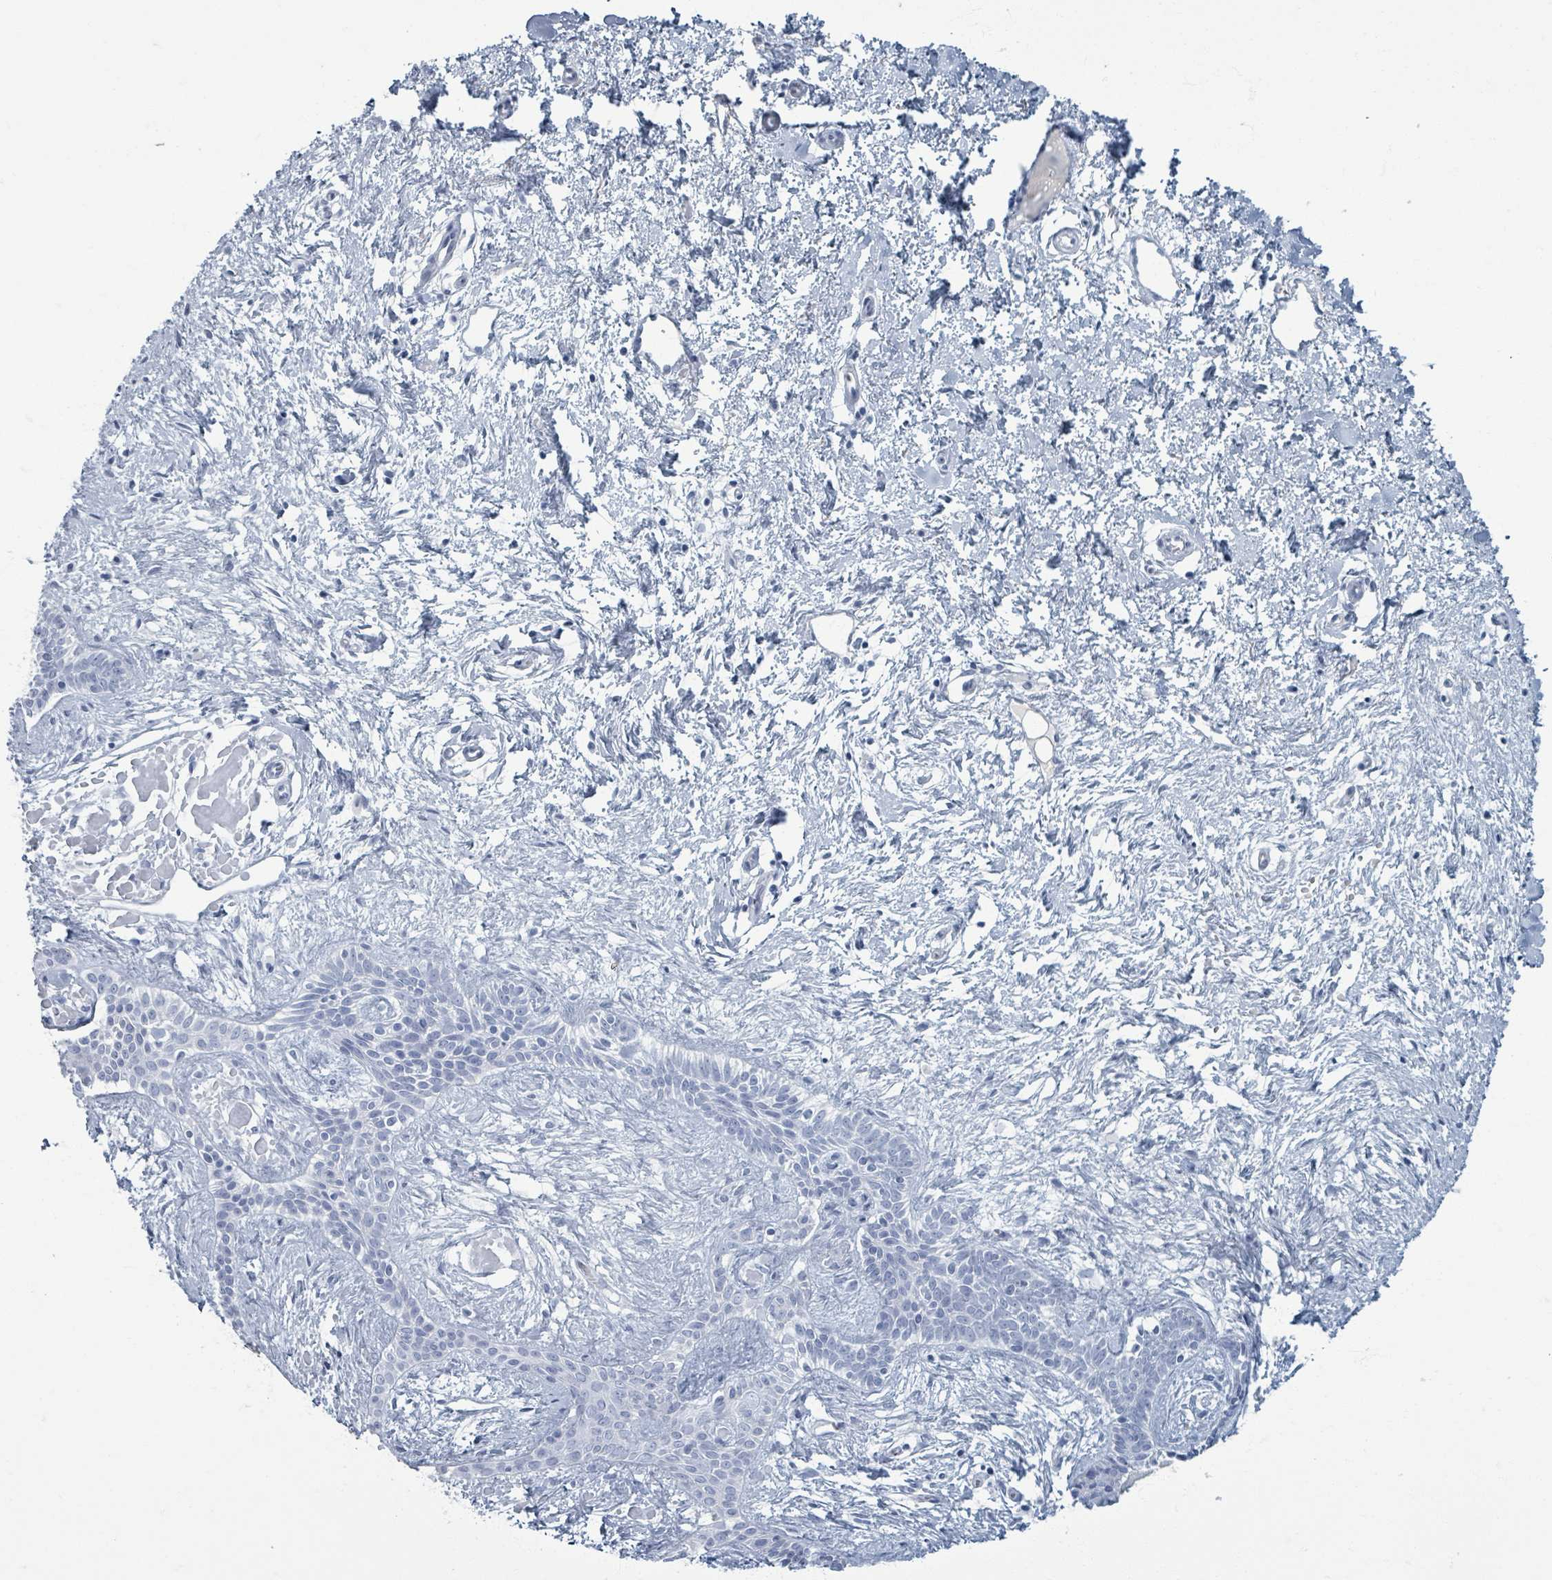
{"staining": {"intensity": "negative", "quantity": "none", "location": "none"}, "tissue": "skin cancer", "cell_type": "Tumor cells", "image_type": "cancer", "snomed": [{"axis": "morphology", "description": "Basal cell carcinoma"}, {"axis": "topography", "description": "Skin"}], "caption": "This is a histopathology image of IHC staining of basal cell carcinoma (skin), which shows no staining in tumor cells. (DAB IHC visualized using brightfield microscopy, high magnification).", "gene": "TAS2R1", "patient": {"sex": "male", "age": 78}}